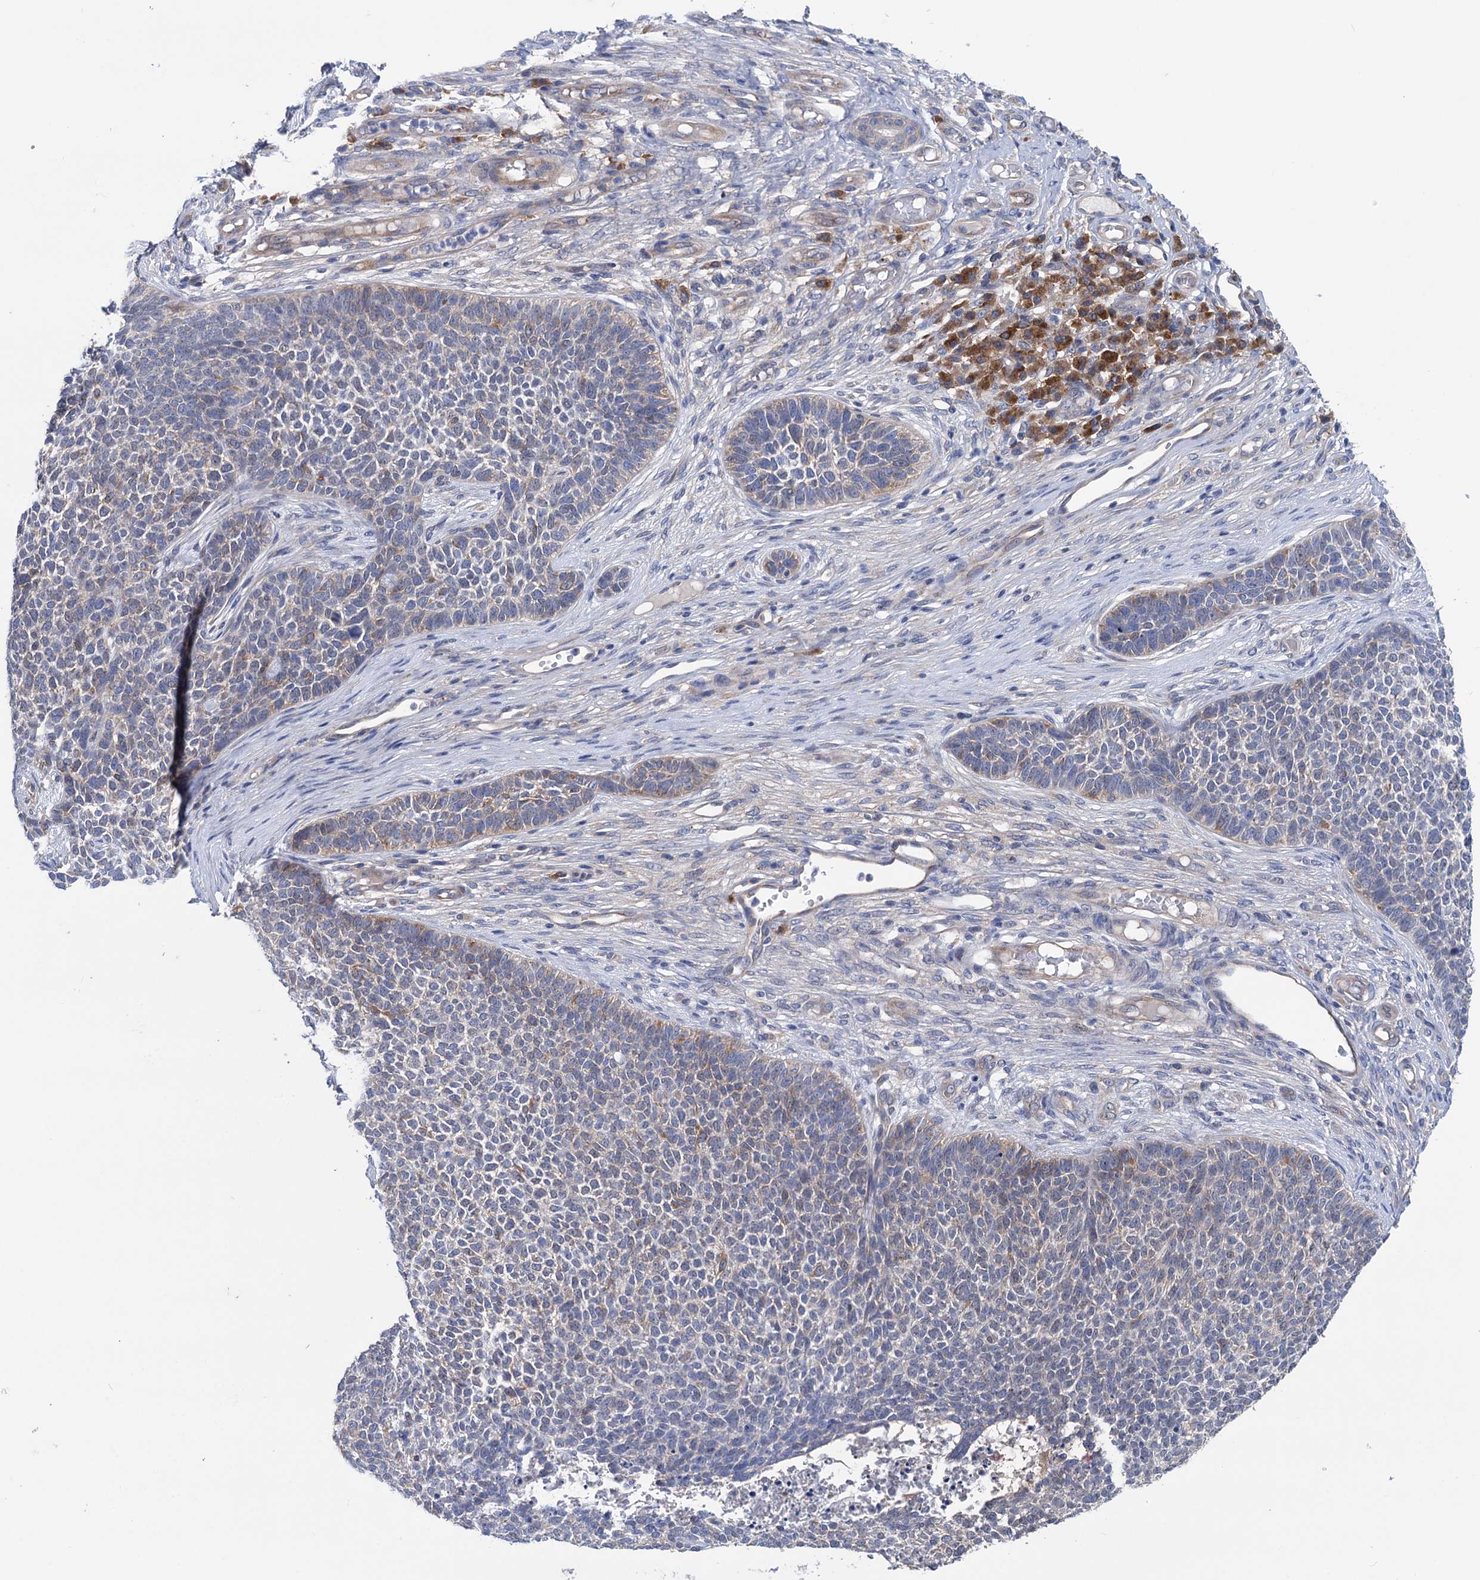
{"staining": {"intensity": "weak", "quantity": "<25%", "location": "cytoplasmic/membranous"}, "tissue": "skin cancer", "cell_type": "Tumor cells", "image_type": "cancer", "snomed": [{"axis": "morphology", "description": "Basal cell carcinoma"}, {"axis": "topography", "description": "Skin"}], "caption": "High magnification brightfield microscopy of skin cancer stained with DAB (brown) and counterstained with hematoxylin (blue): tumor cells show no significant expression. (DAB (3,3'-diaminobenzidine) immunohistochemistry (IHC) with hematoxylin counter stain).", "gene": "ZNRD2", "patient": {"sex": "female", "age": 84}}